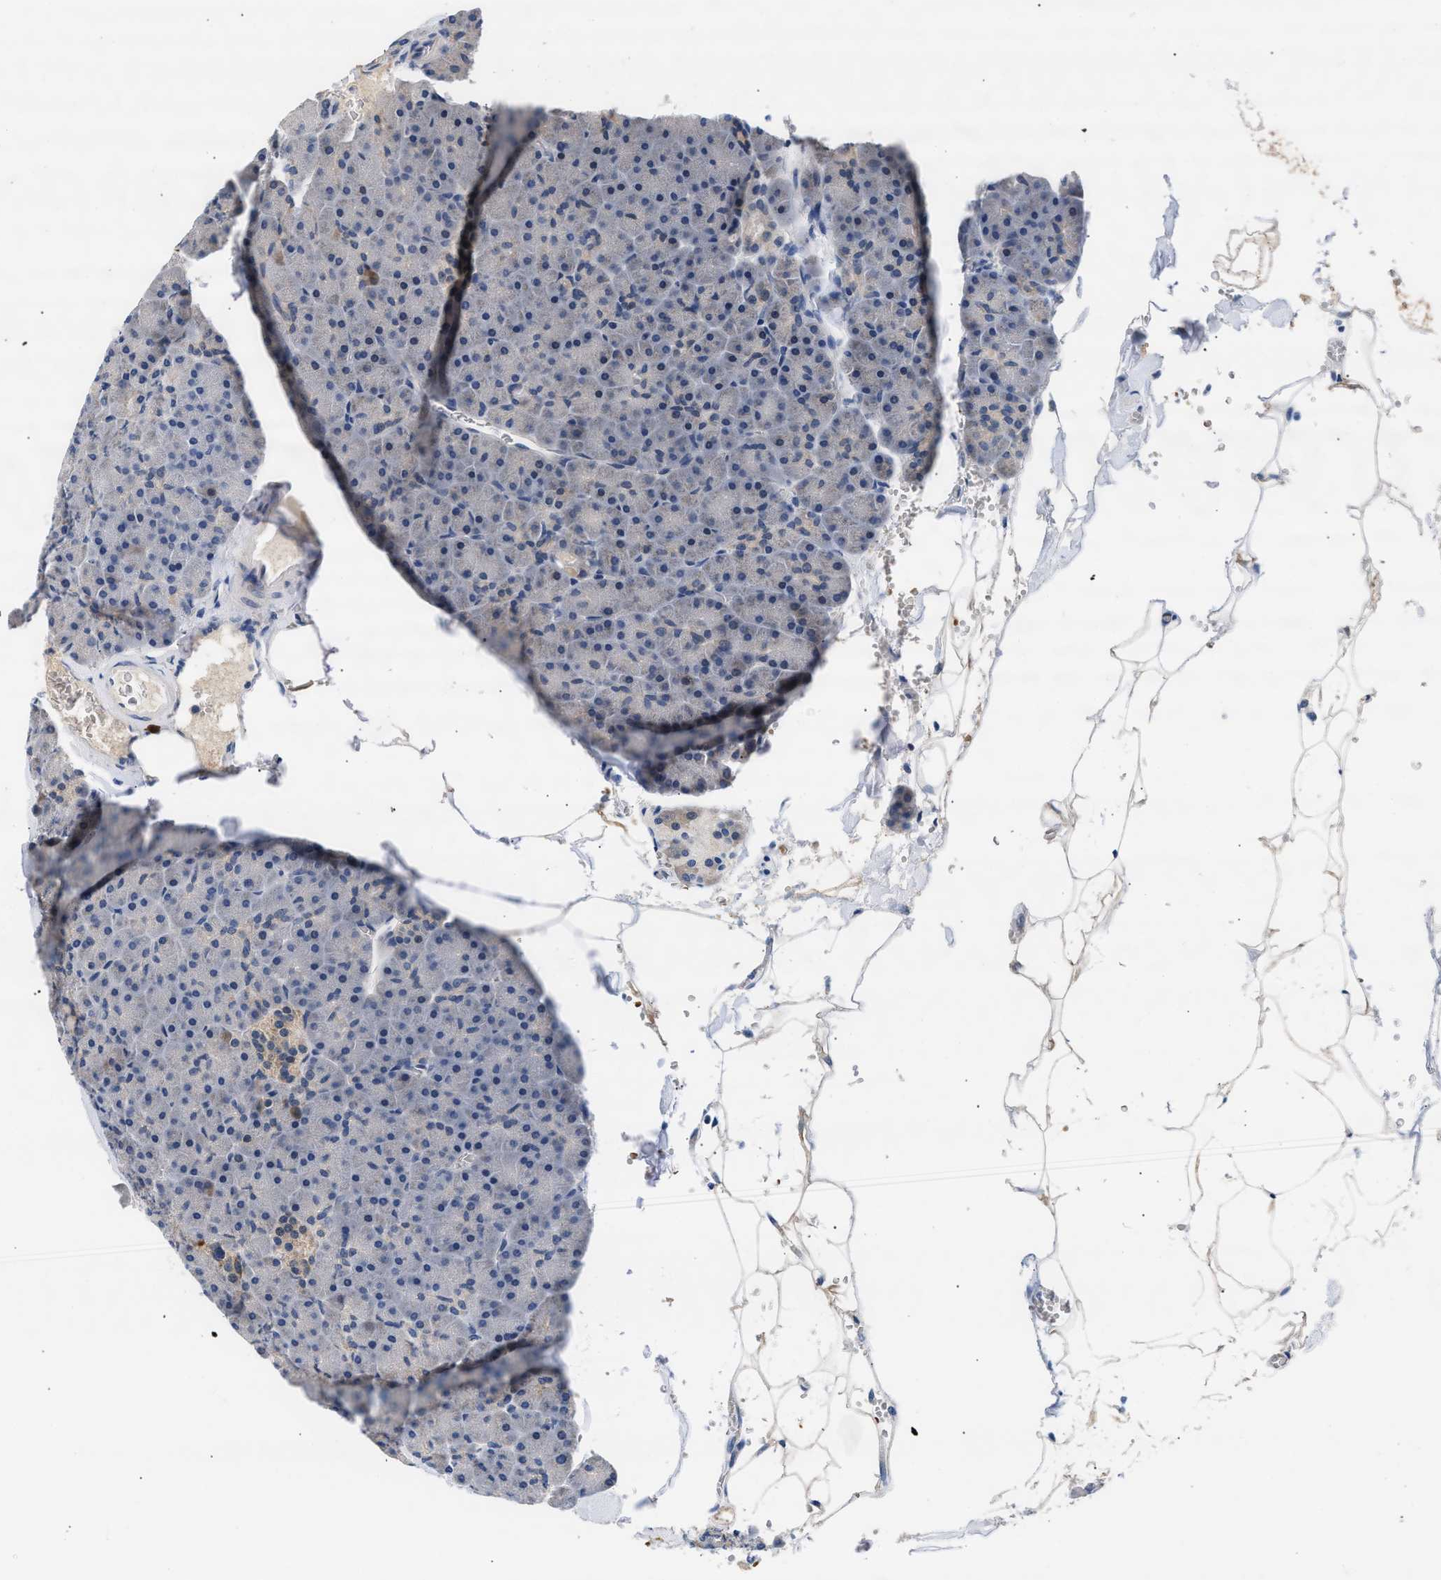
{"staining": {"intensity": "moderate", "quantity": "<25%", "location": "cytoplasmic/membranous"}, "tissue": "pancreas", "cell_type": "Exocrine glandular cells", "image_type": "normal", "snomed": [{"axis": "morphology", "description": "Normal tissue, NOS"}, {"axis": "topography", "description": "Pancreas"}], "caption": "Approximately <25% of exocrine glandular cells in unremarkable pancreas reveal moderate cytoplasmic/membranous protein positivity as visualized by brown immunohistochemical staining.", "gene": "RINT1", "patient": {"sex": "male", "age": 35}}